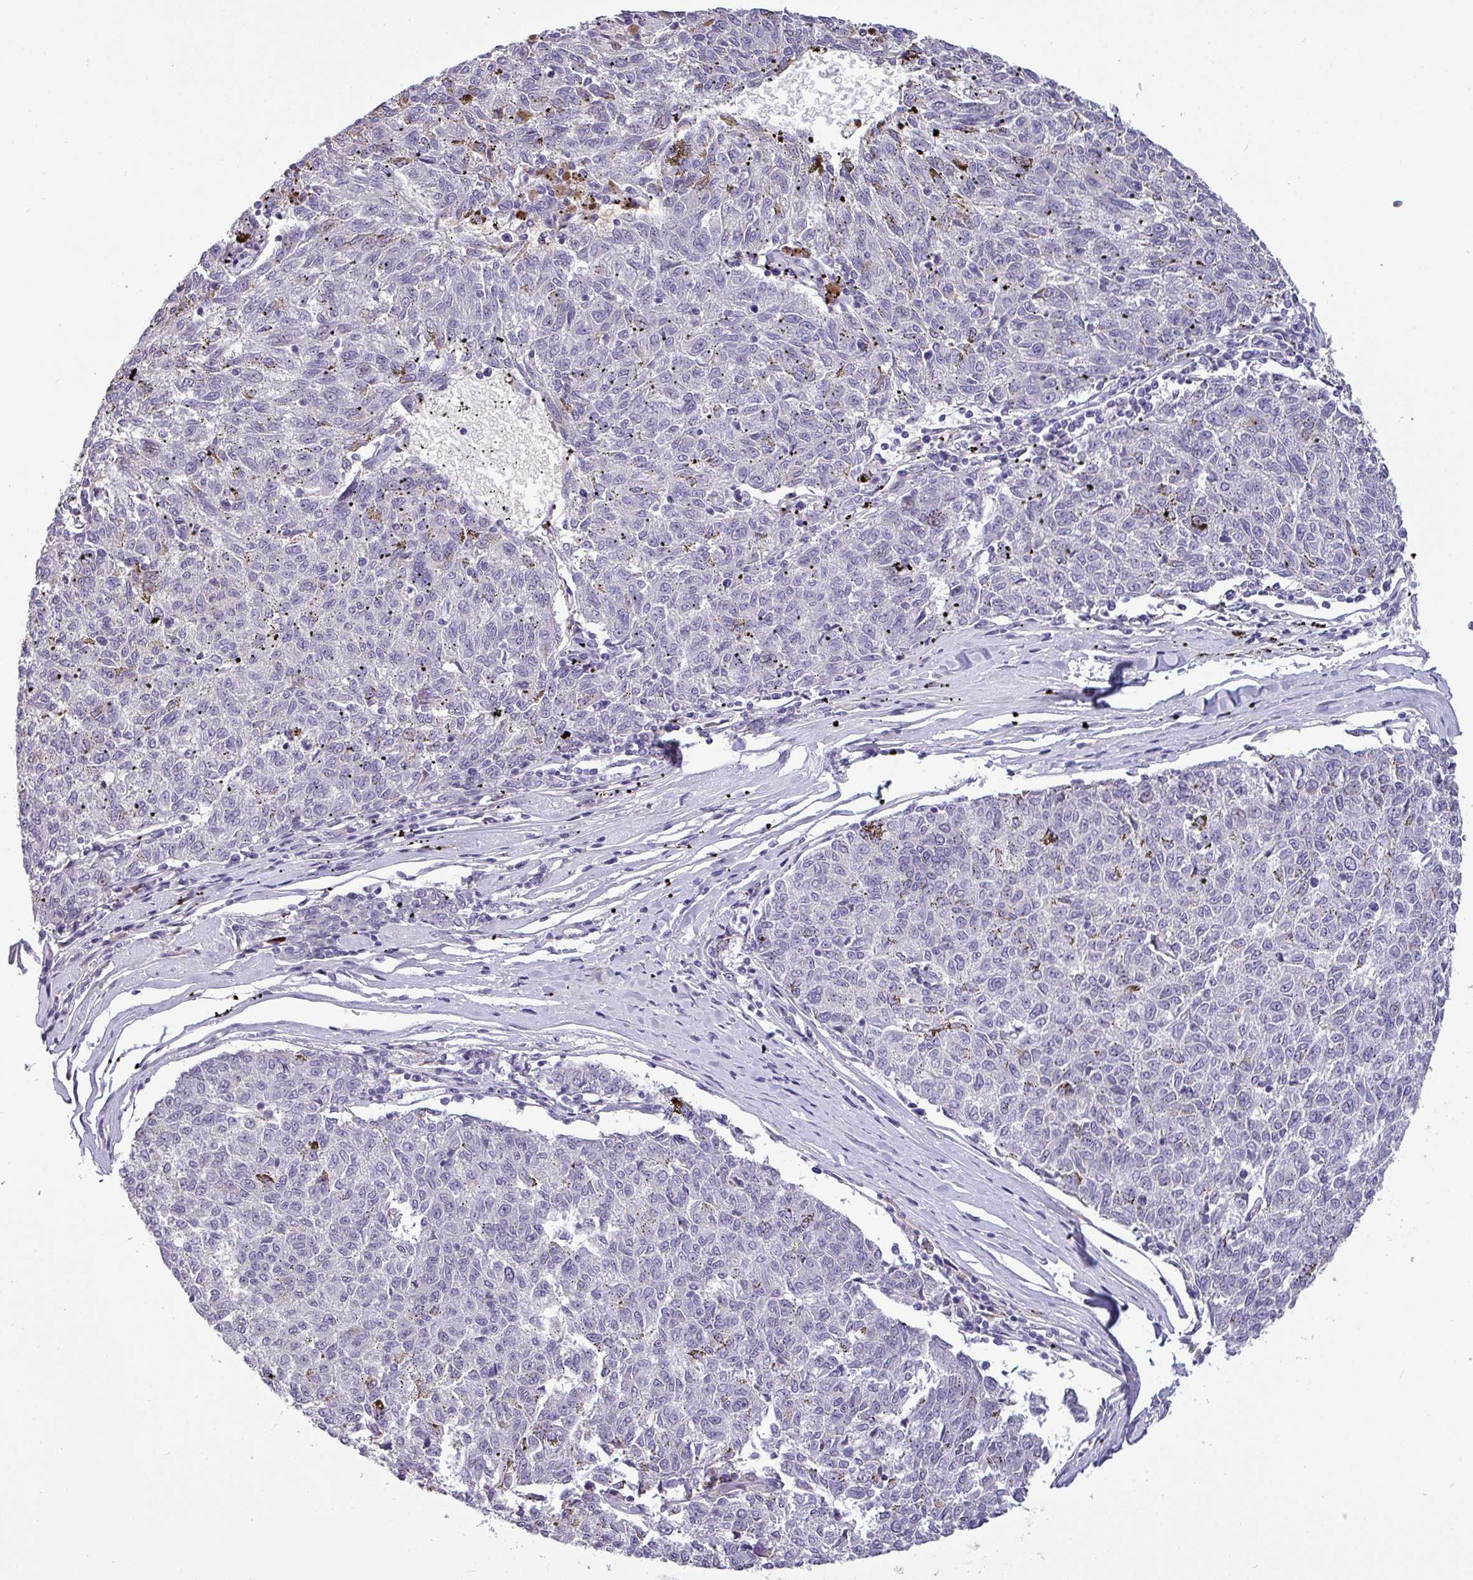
{"staining": {"intensity": "negative", "quantity": "none", "location": "none"}, "tissue": "melanoma", "cell_type": "Tumor cells", "image_type": "cancer", "snomed": [{"axis": "morphology", "description": "Malignant melanoma, NOS"}, {"axis": "topography", "description": "Skin"}], "caption": "The immunohistochemistry image has no significant positivity in tumor cells of malignant melanoma tissue.", "gene": "SLC26A9", "patient": {"sex": "female", "age": 72}}